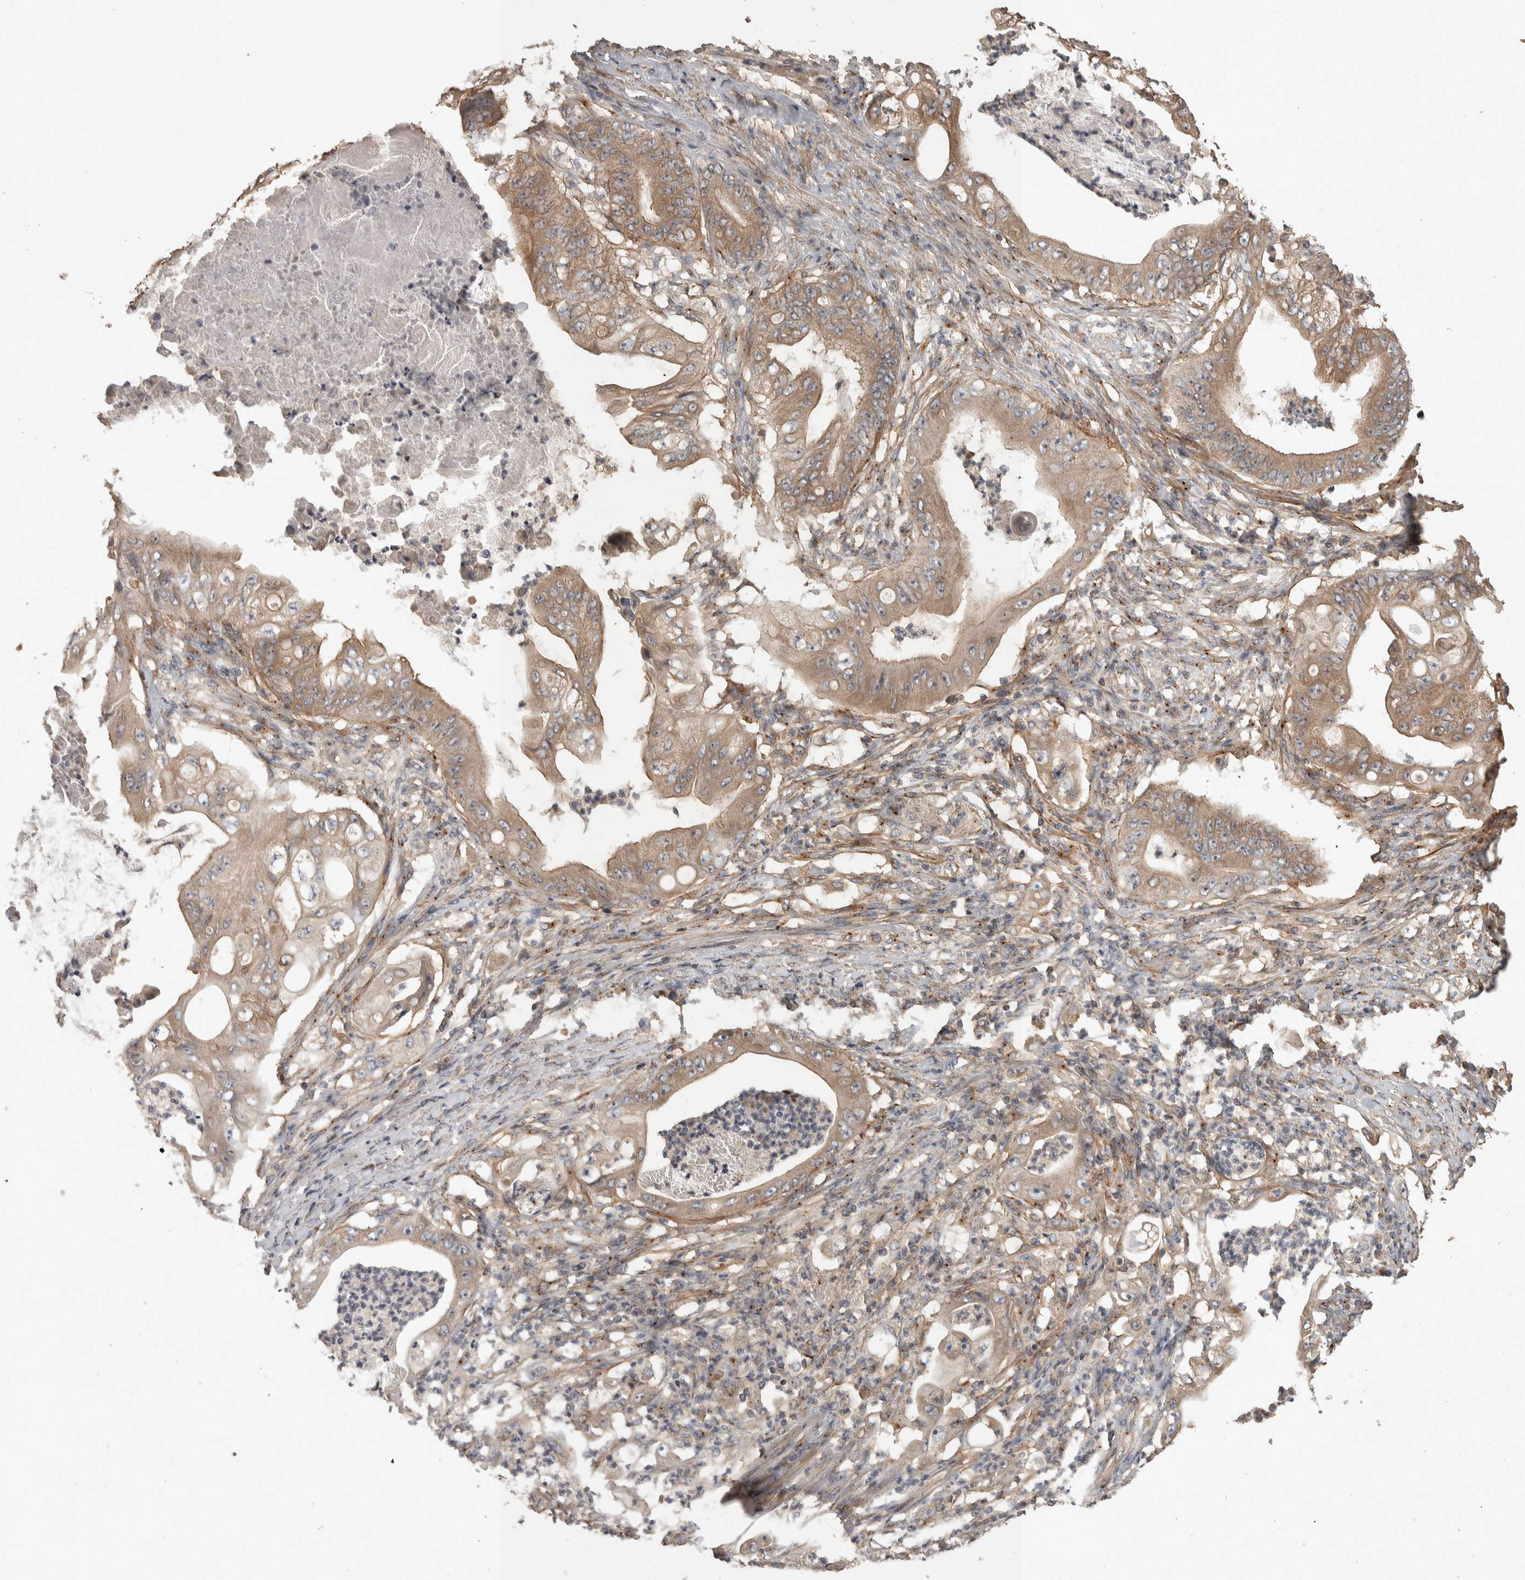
{"staining": {"intensity": "moderate", "quantity": ">75%", "location": "cytoplasmic/membranous"}, "tissue": "stomach cancer", "cell_type": "Tumor cells", "image_type": "cancer", "snomed": [{"axis": "morphology", "description": "Adenocarcinoma, NOS"}, {"axis": "topography", "description": "Stomach"}], "caption": "An immunohistochemistry image of neoplastic tissue is shown. Protein staining in brown shows moderate cytoplasmic/membranous positivity in stomach adenocarcinoma within tumor cells.", "gene": "IFRD1", "patient": {"sex": "female", "age": 73}}